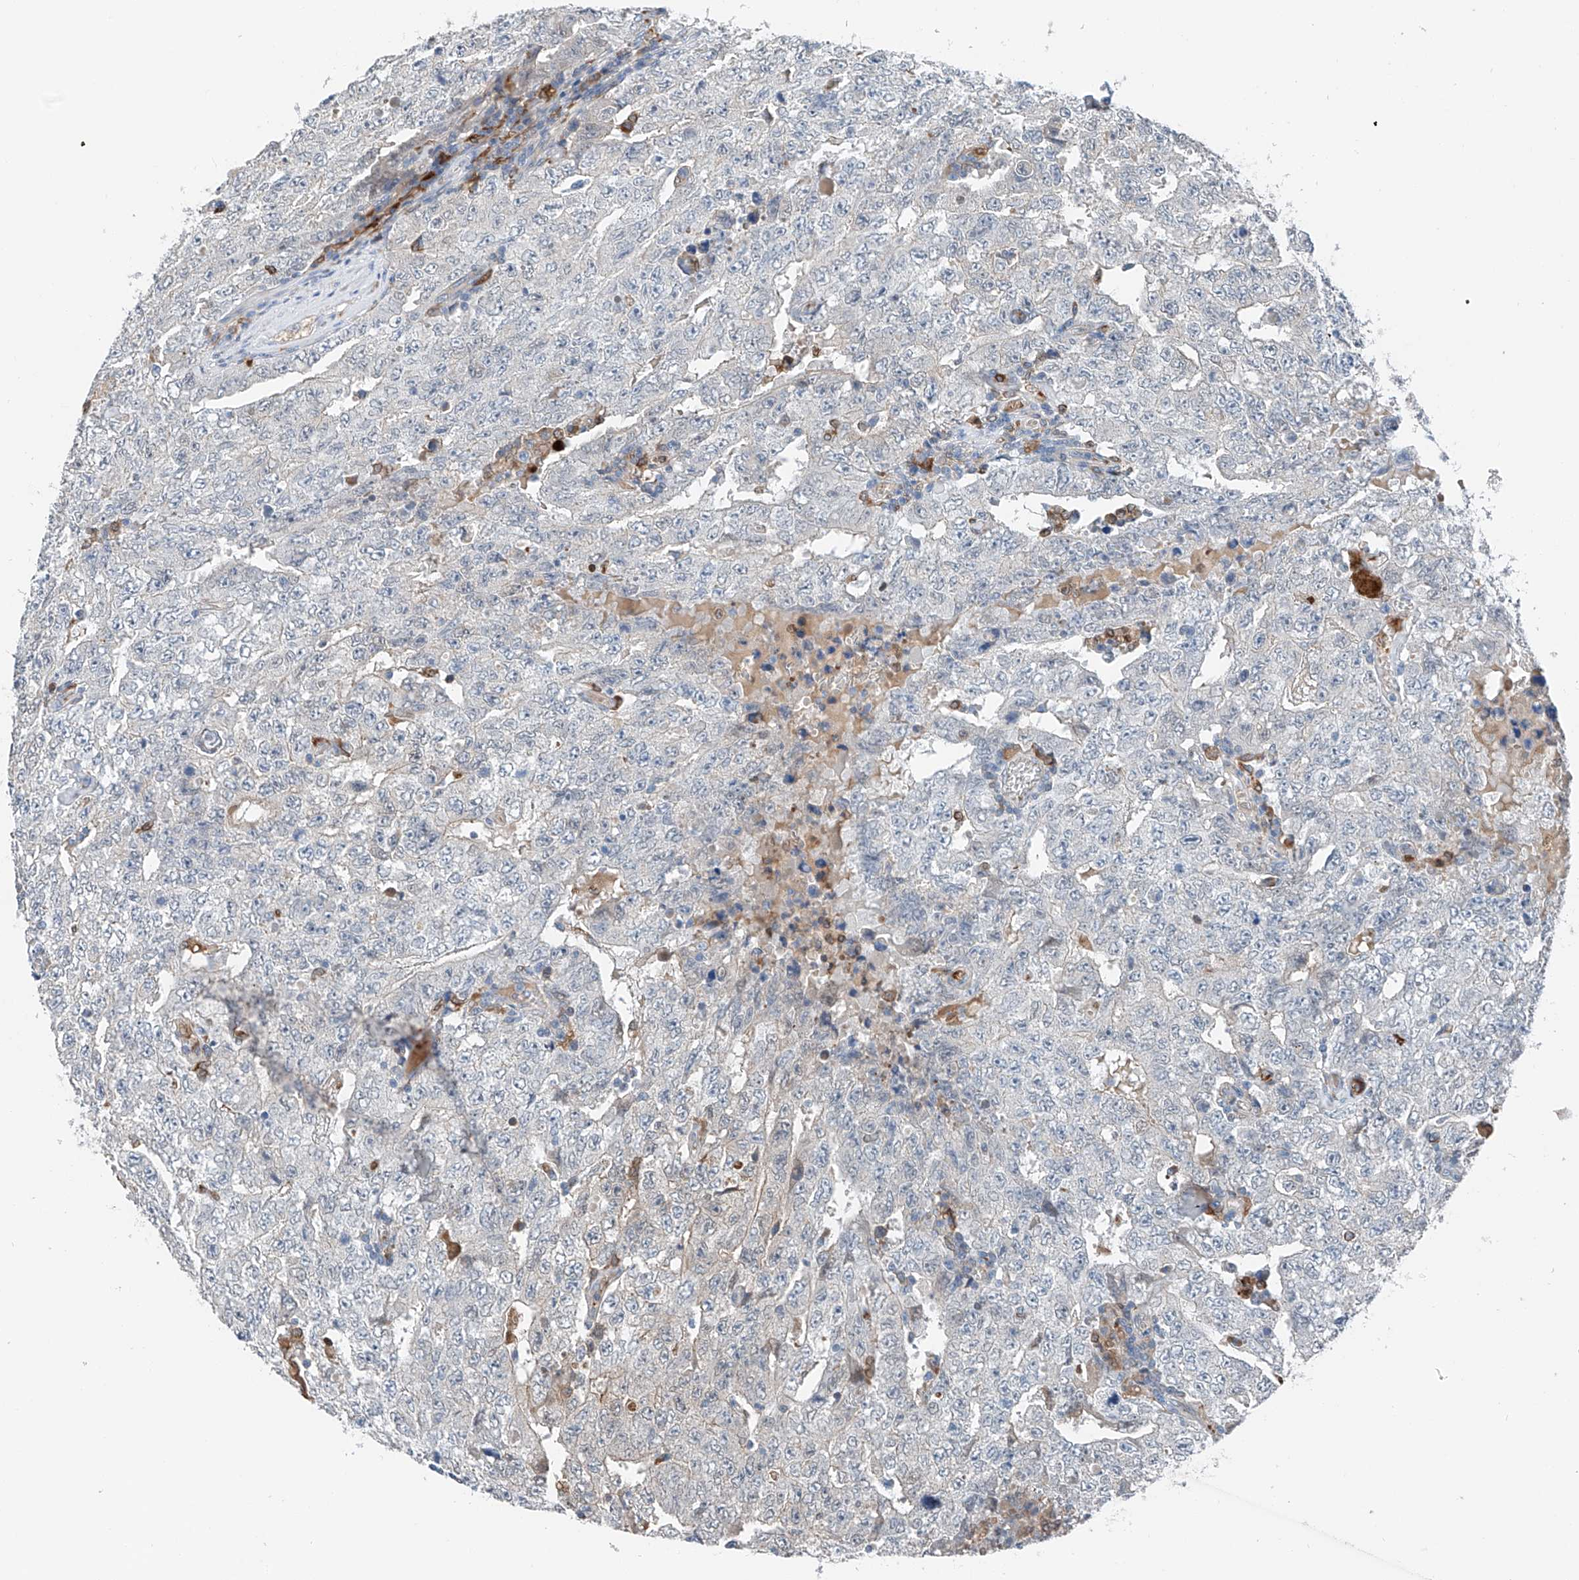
{"staining": {"intensity": "negative", "quantity": "none", "location": "none"}, "tissue": "testis cancer", "cell_type": "Tumor cells", "image_type": "cancer", "snomed": [{"axis": "morphology", "description": "Carcinoma, Embryonal, NOS"}, {"axis": "topography", "description": "Testis"}], "caption": "Tumor cells are negative for brown protein staining in embryonal carcinoma (testis).", "gene": "TBXAS1", "patient": {"sex": "male", "age": 26}}